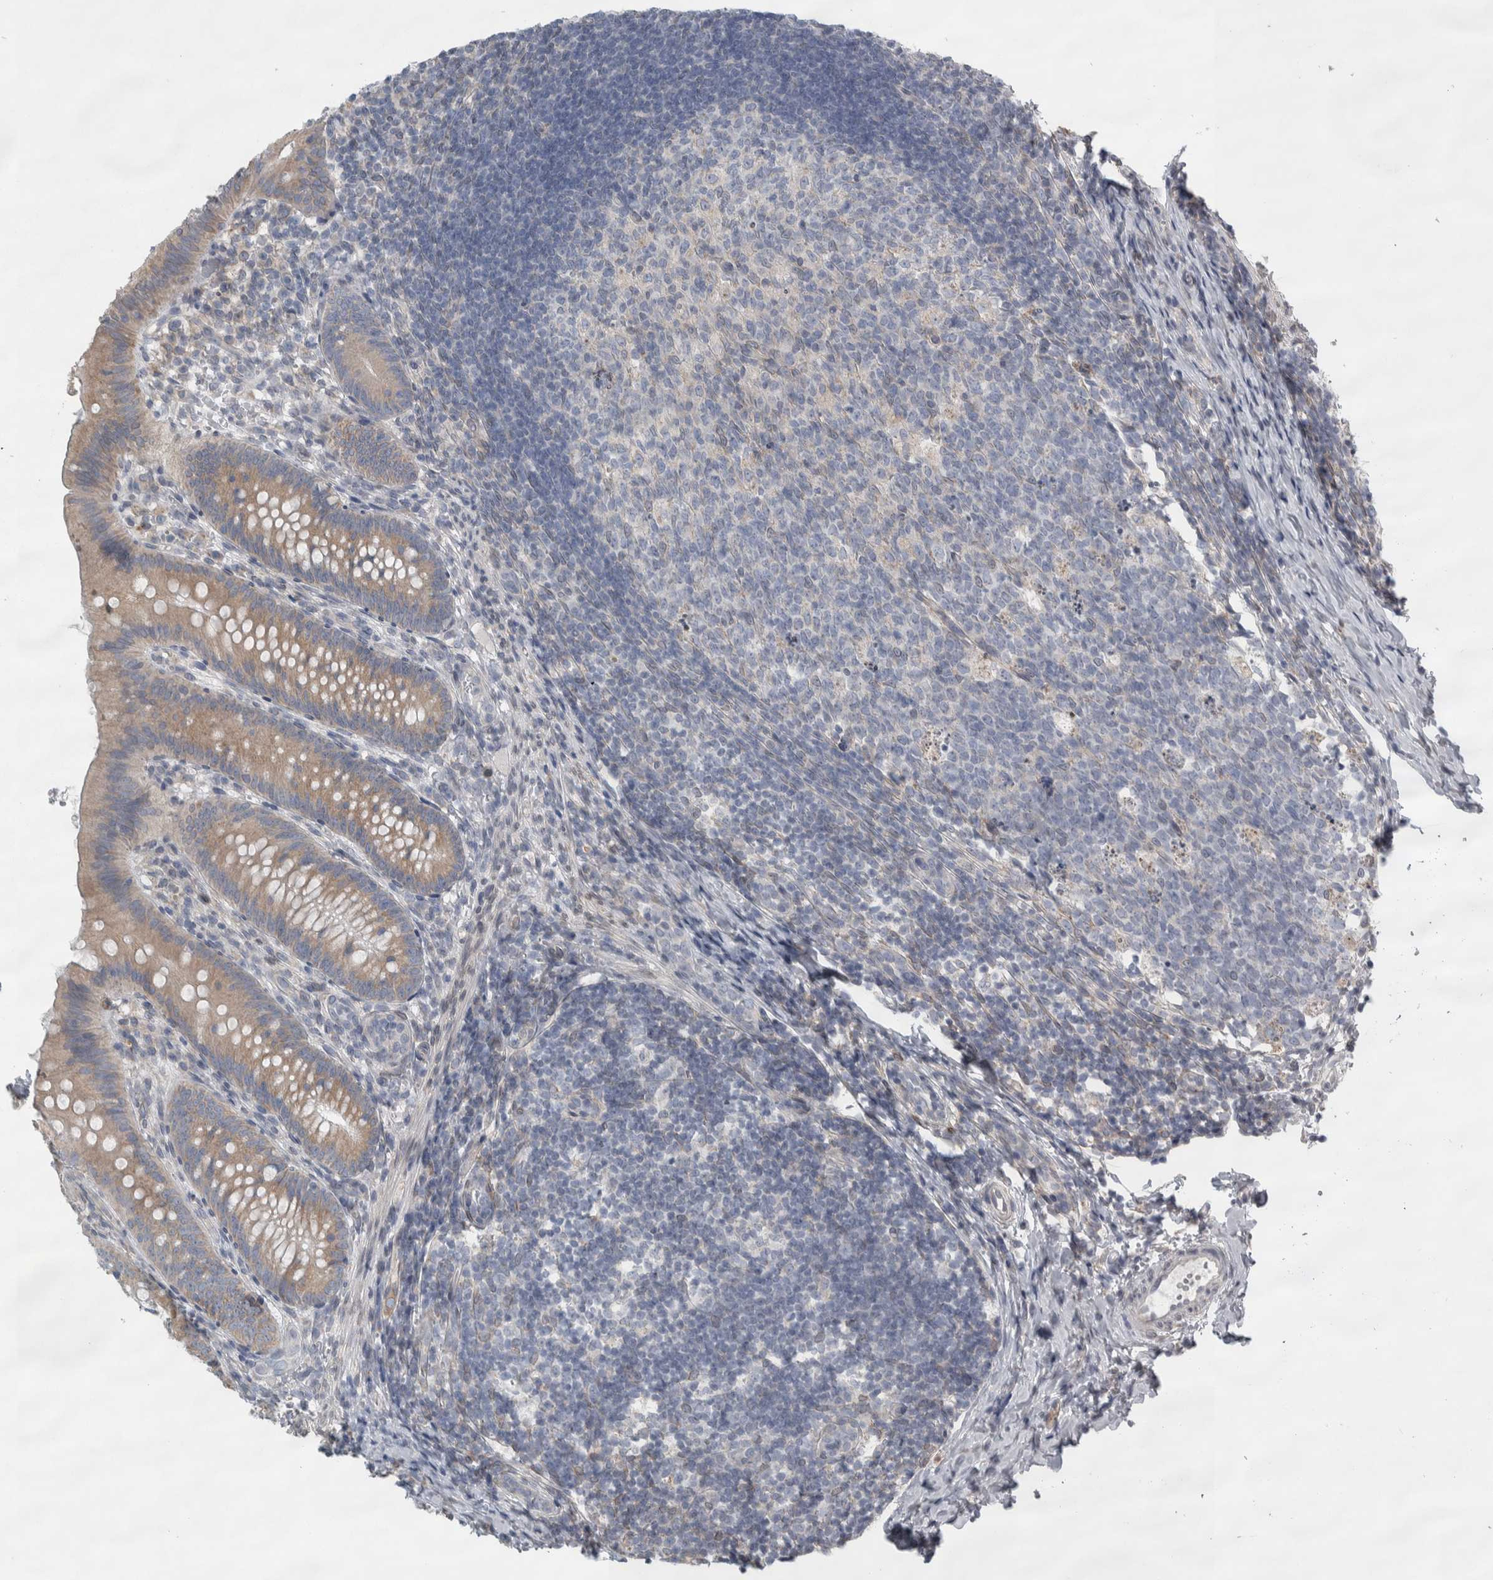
{"staining": {"intensity": "moderate", "quantity": ">75%", "location": "cytoplasmic/membranous"}, "tissue": "appendix", "cell_type": "Glandular cells", "image_type": "normal", "snomed": [{"axis": "morphology", "description": "Normal tissue, NOS"}, {"axis": "topography", "description": "Appendix"}], "caption": "Glandular cells display moderate cytoplasmic/membranous expression in about >75% of cells in normal appendix.", "gene": "SIGMAR1", "patient": {"sex": "male", "age": 1}}